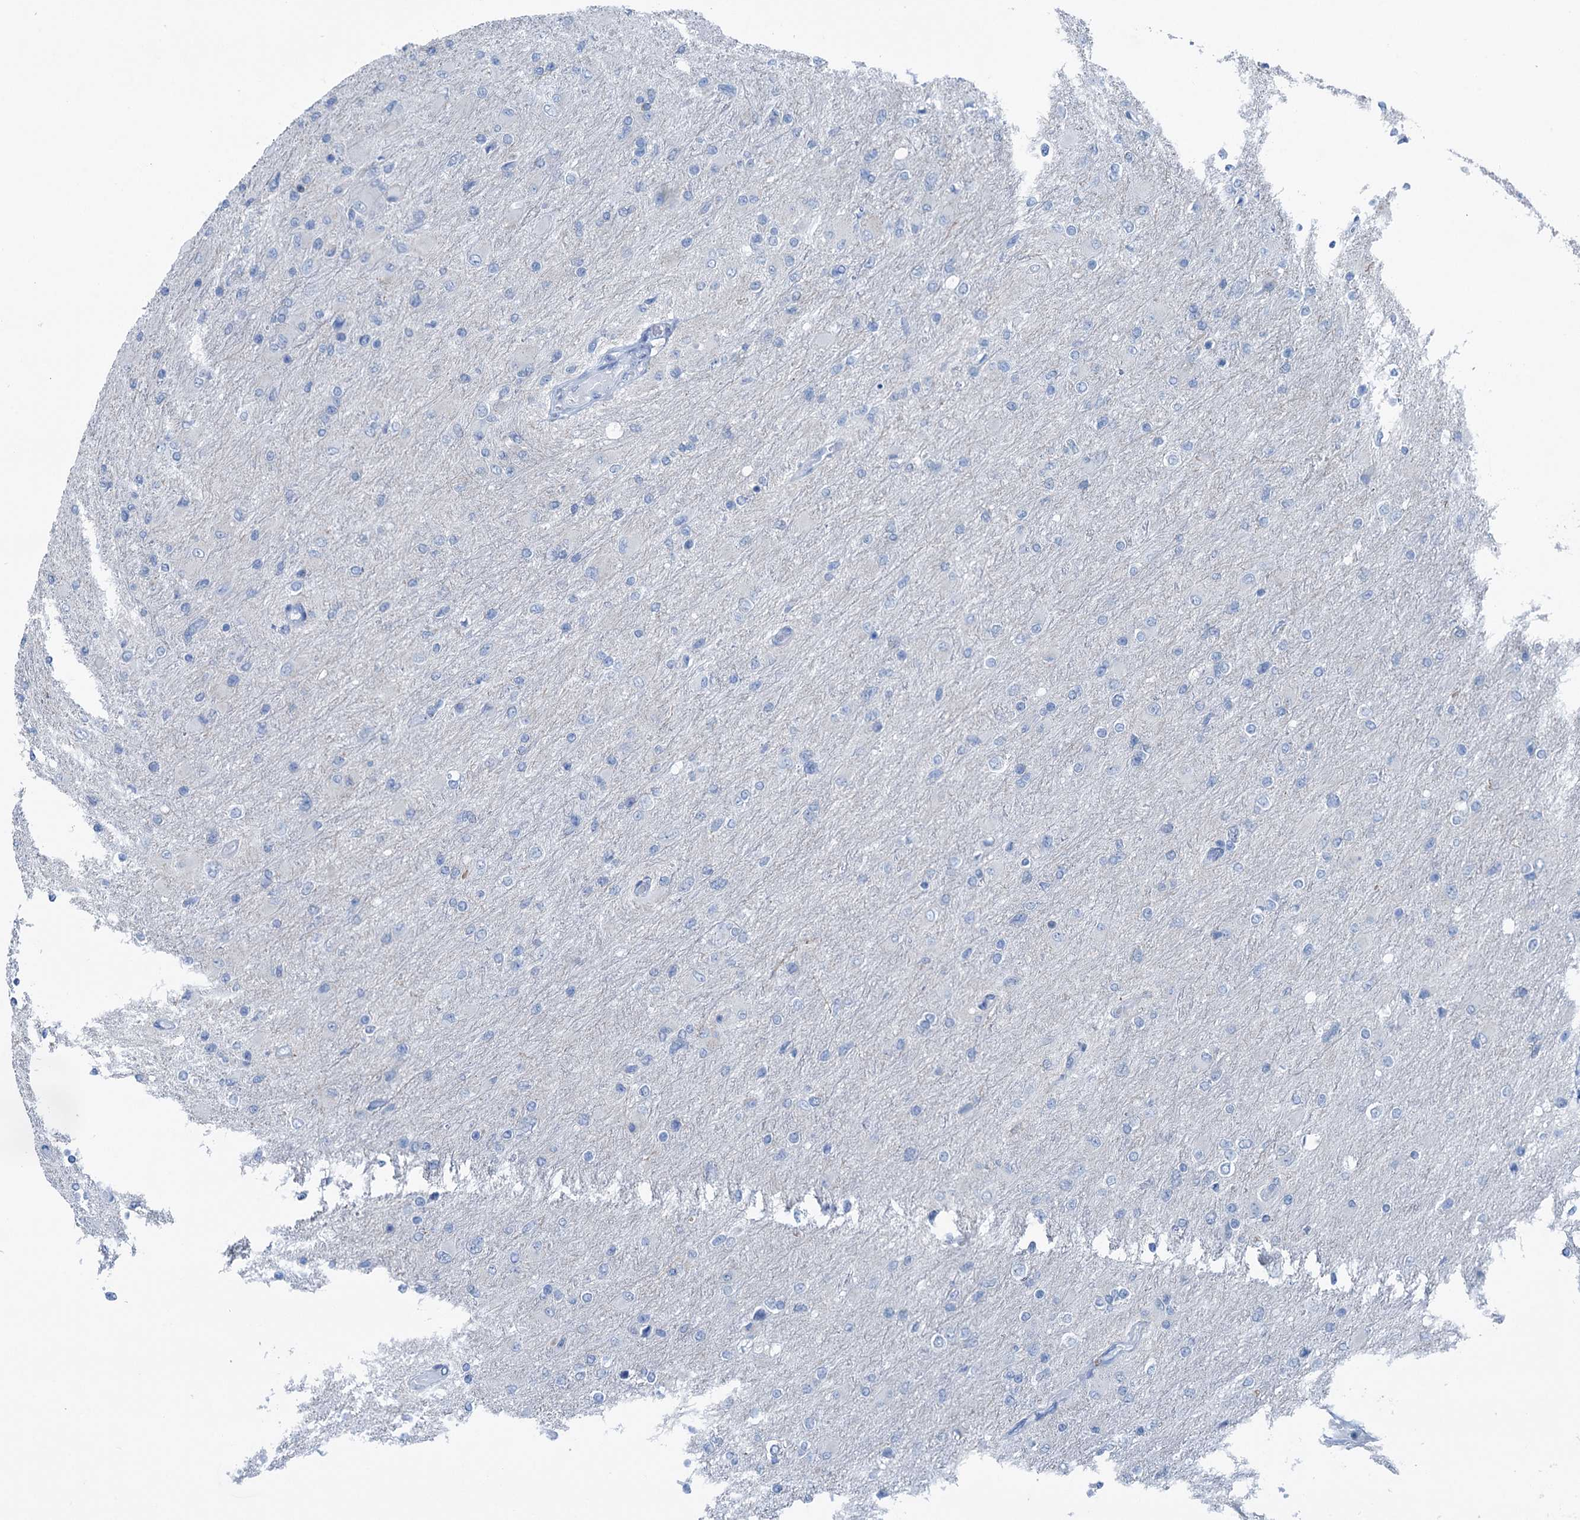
{"staining": {"intensity": "negative", "quantity": "none", "location": "none"}, "tissue": "glioma", "cell_type": "Tumor cells", "image_type": "cancer", "snomed": [{"axis": "morphology", "description": "Glioma, malignant, High grade"}, {"axis": "topography", "description": "Cerebral cortex"}], "caption": "Immunohistochemistry of glioma displays no staining in tumor cells. The staining is performed using DAB (3,3'-diaminobenzidine) brown chromogen with nuclei counter-stained in using hematoxylin.", "gene": "ELP4", "patient": {"sex": "female", "age": 36}}